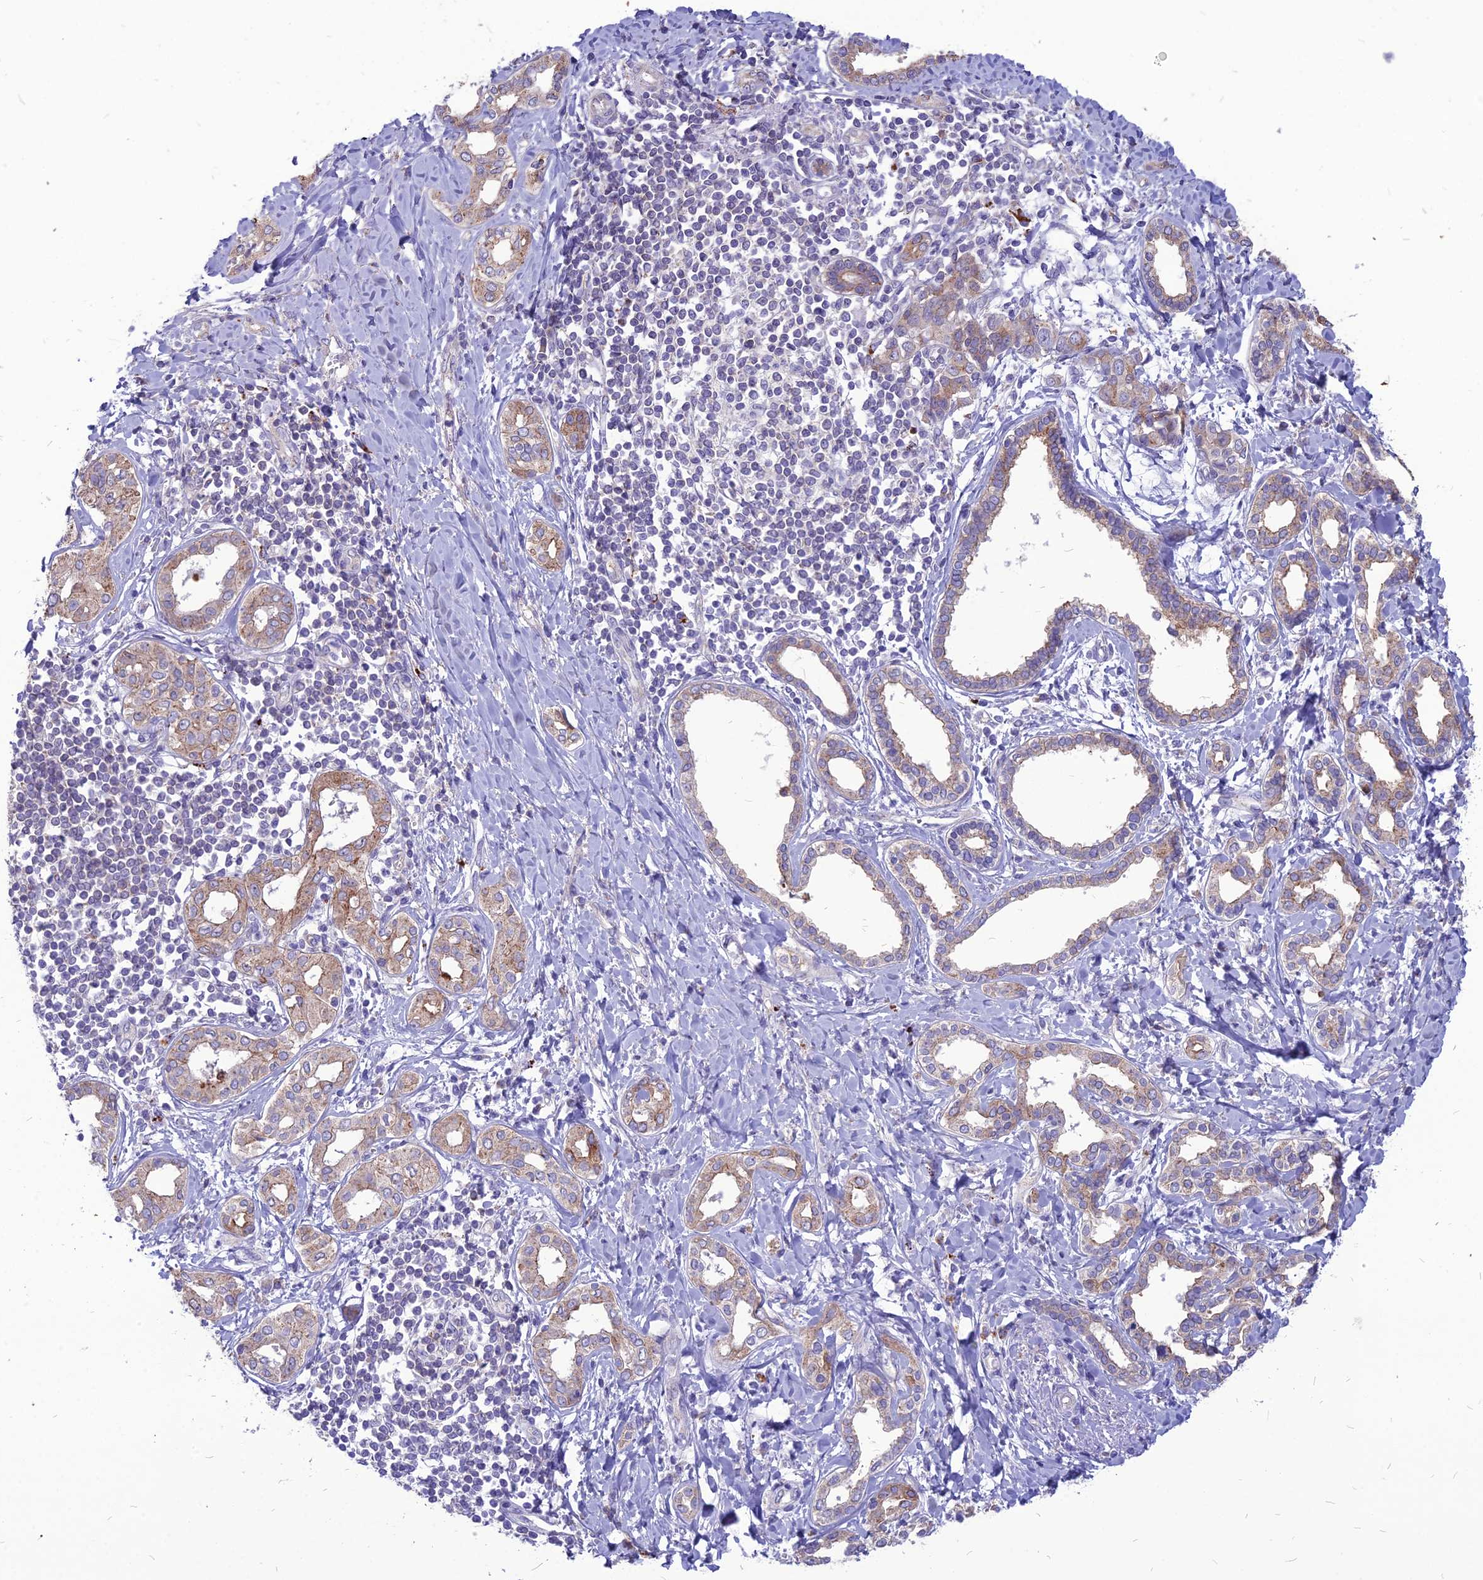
{"staining": {"intensity": "weak", "quantity": "25%-75%", "location": "cytoplasmic/membranous"}, "tissue": "liver cancer", "cell_type": "Tumor cells", "image_type": "cancer", "snomed": [{"axis": "morphology", "description": "Cholangiocarcinoma"}, {"axis": "topography", "description": "Liver"}], "caption": "Weak cytoplasmic/membranous expression is identified in about 25%-75% of tumor cells in liver cancer (cholangiocarcinoma).", "gene": "PCED1B", "patient": {"sex": "female", "age": 77}}